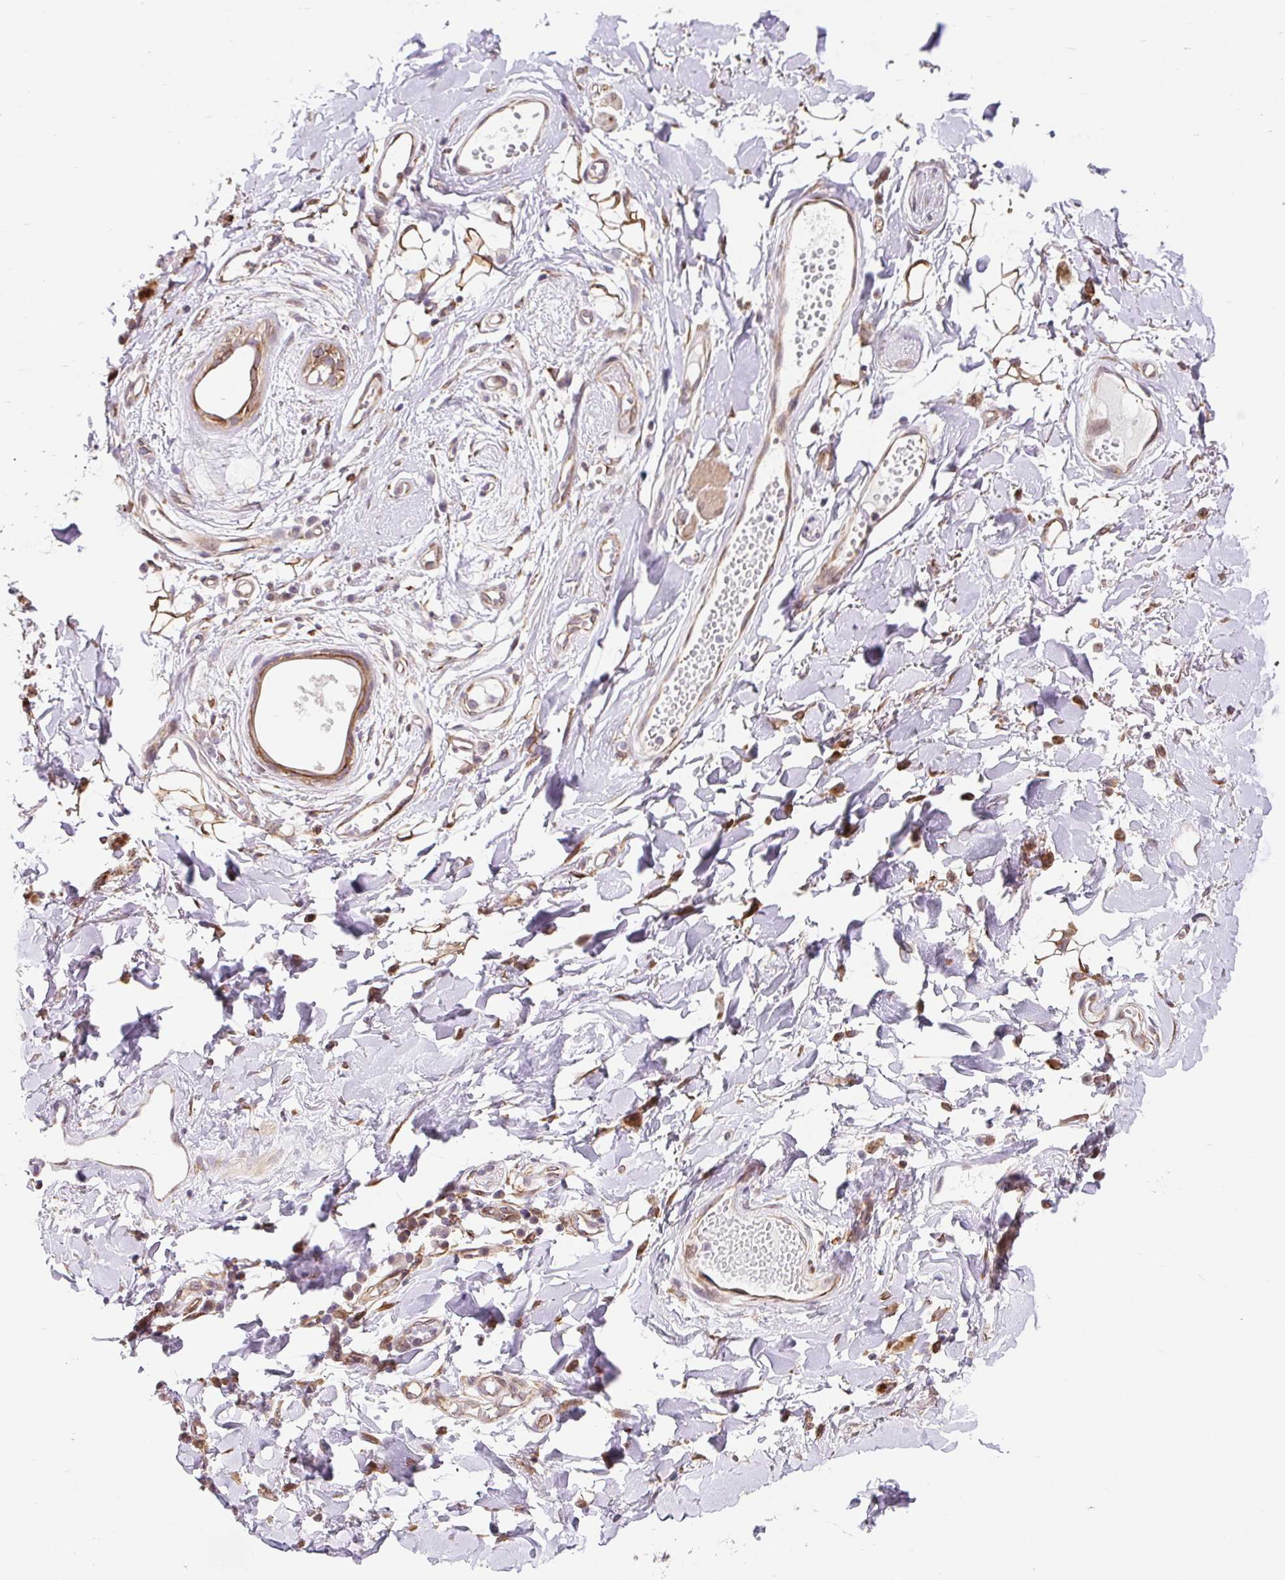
{"staining": {"intensity": "weak", "quantity": "25%-75%", "location": "cytoplasmic/membranous"}, "tissue": "adipose tissue", "cell_type": "Adipocytes", "image_type": "normal", "snomed": [{"axis": "morphology", "description": "Normal tissue, NOS"}, {"axis": "topography", "description": "Anal"}, {"axis": "topography", "description": "Peripheral nerve tissue"}], "caption": "Benign adipose tissue displays weak cytoplasmic/membranous expression in approximately 25%-75% of adipocytes, visualized by immunohistochemistry.", "gene": "LYPD5", "patient": {"sex": "male", "age": 78}}